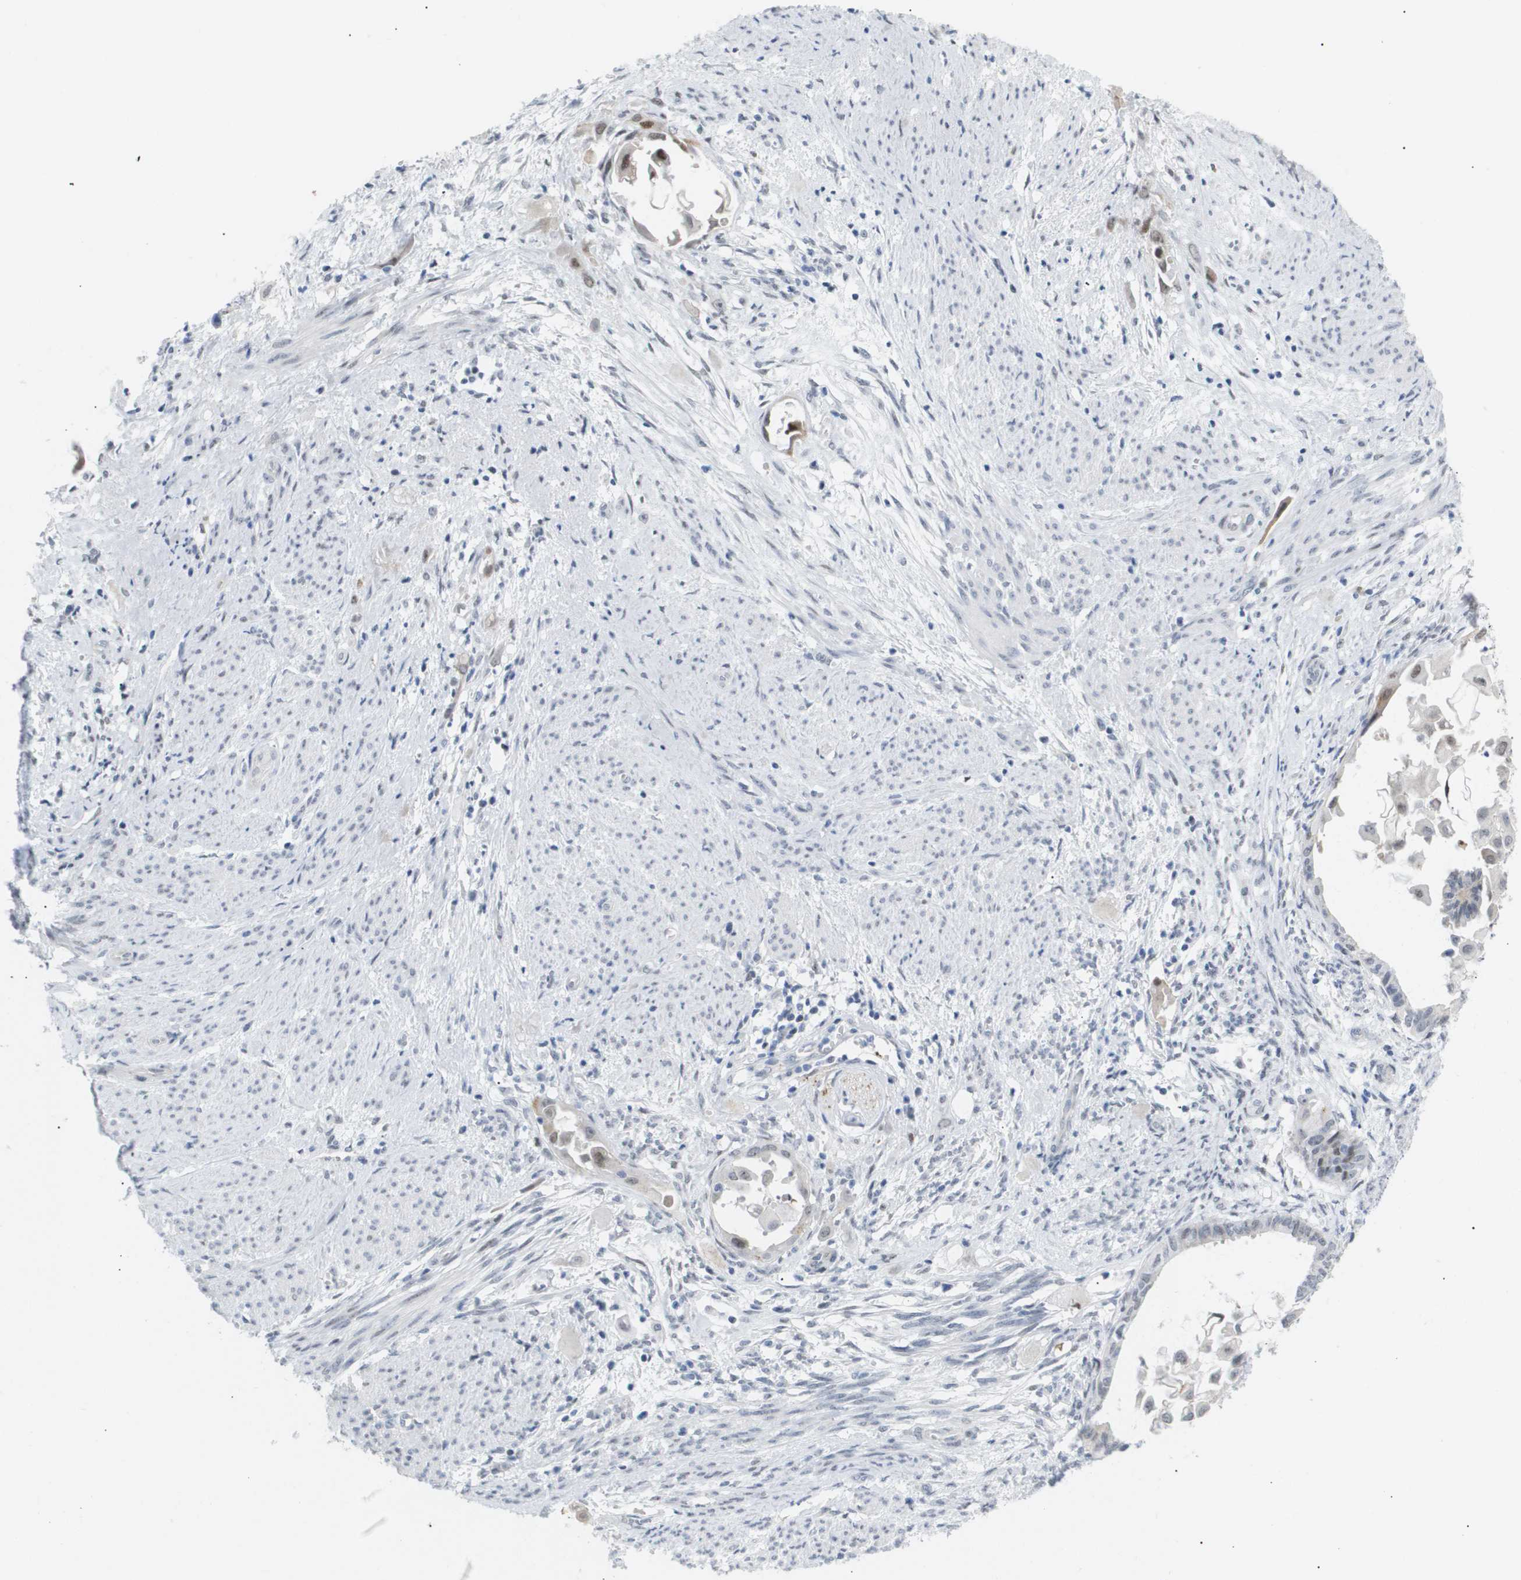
{"staining": {"intensity": "negative", "quantity": "none", "location": "none"}, "tissue": "cervical cancer", "cell_type": "Tumor cells", "image_type": "cancer", "snomed": [{"axis": "morphology", "description": "Normal tissue, NOS"}, {"axis": "morphology", "description": "Adenocarcinoma, NOS"}, {"axis": "topography", "description": "Cervix"}, {"axis": "topography", "description": "Endometrium"}], "caption": "Photomicrograph shows no significant protein expression in tumor cells of cervical cancer (adenocarcinoma).", "gene": "PPARD", "patient": {"sex": "female", "age": 86}}